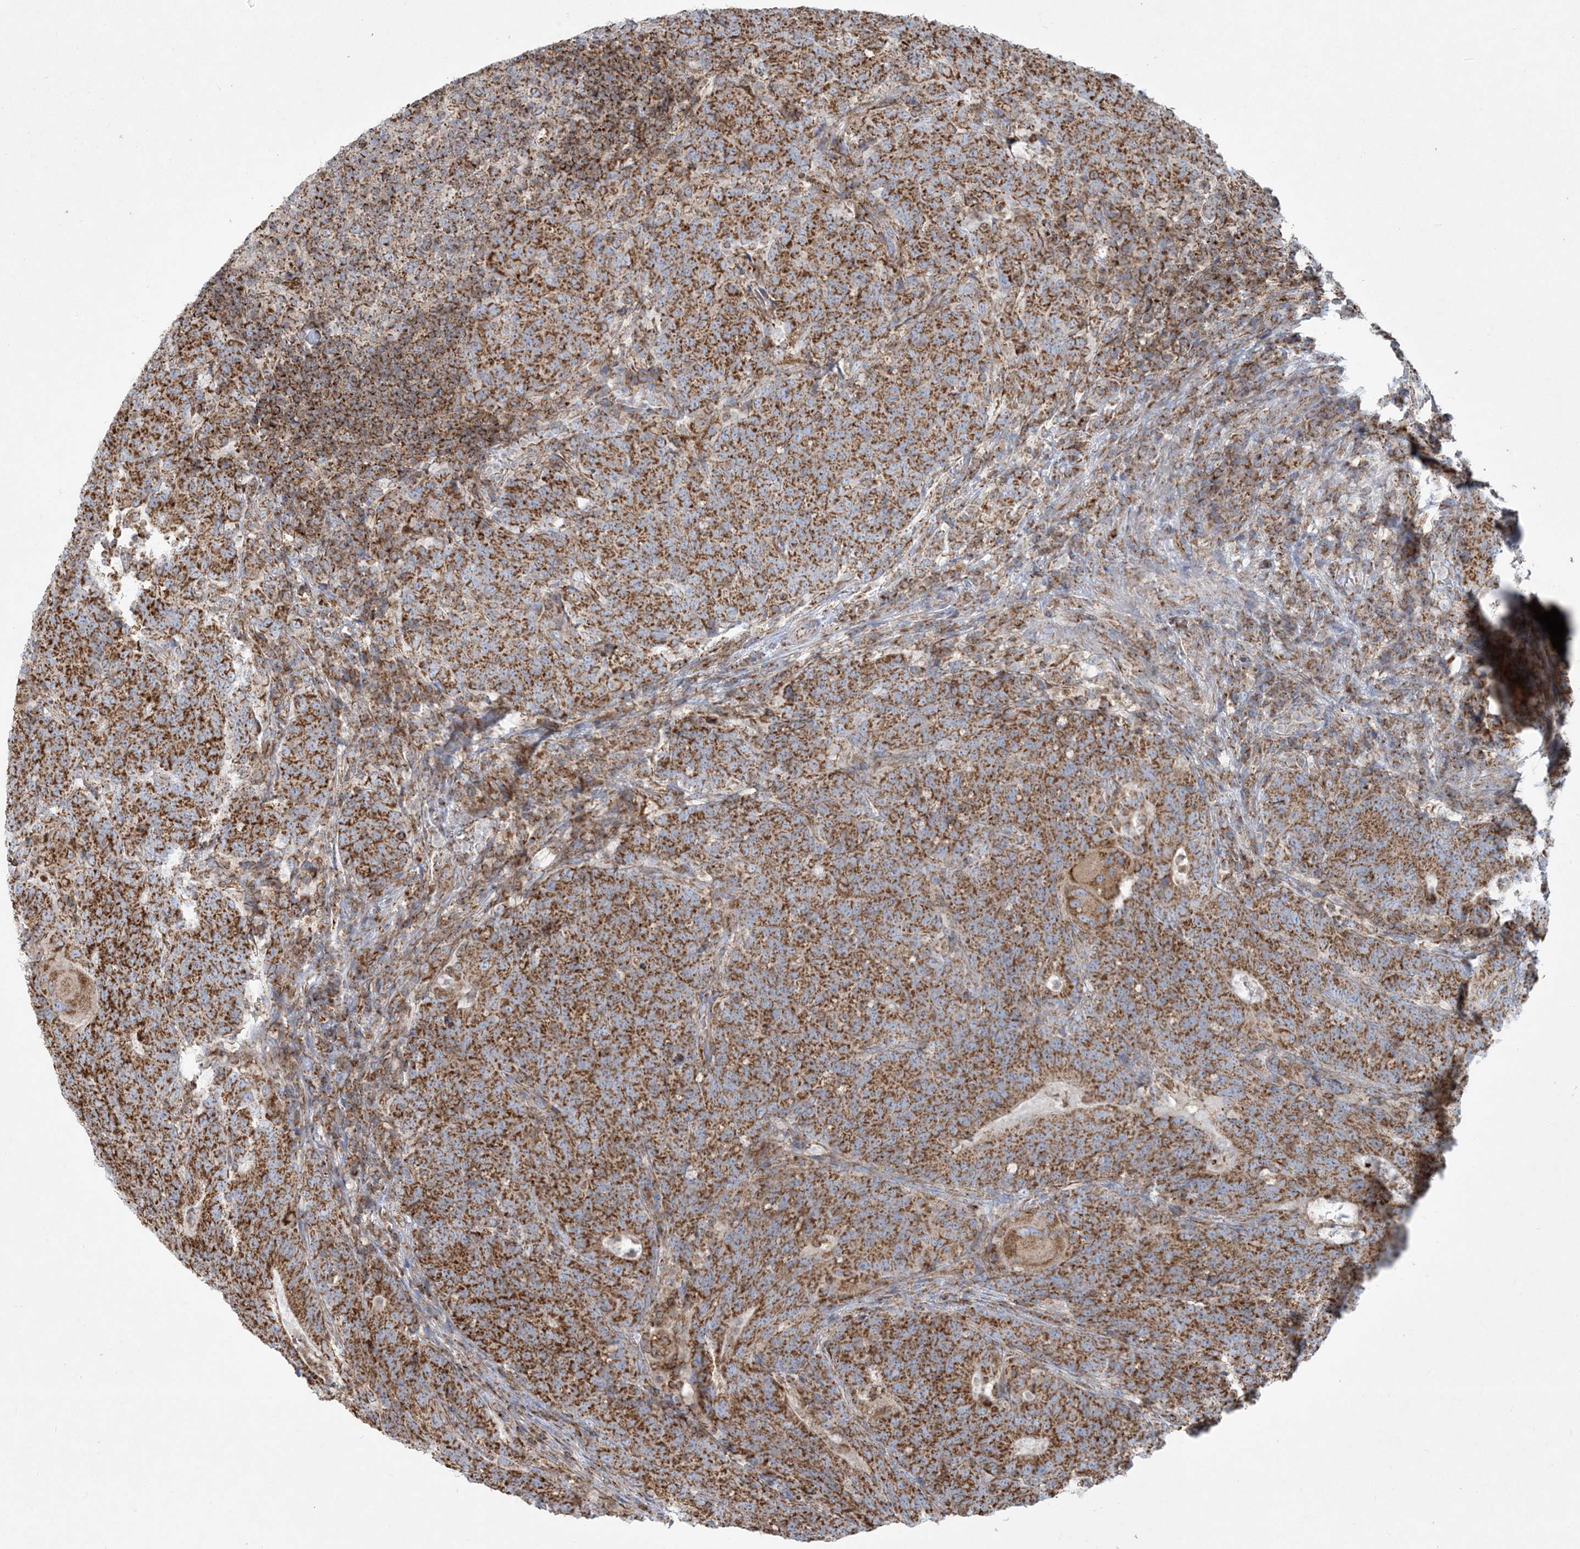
{"staining": {"intensity": "moderate", "quantity": ">75%", "location": "cytoplasmic/membranous"}, "tissue": "colorectal cancer", "cell_type": "Tumor cells", "image_type": "cancer", "snomed": [{"axis": "morphology", "description": "Normal tissue, NOS"}, {"axis": "morphology", "description": "Adenocarcinoma, NOS"}, {"axis": "topography", "description": "Colon"}], "caption": "Colorectal cancer stained for a protein (brown) reveals moderate cytoplasmic/membranous positive positivity in about >75% of tumor cells.", "gene": "BEND4", "patient": {"sex": "female", "age": 75}}